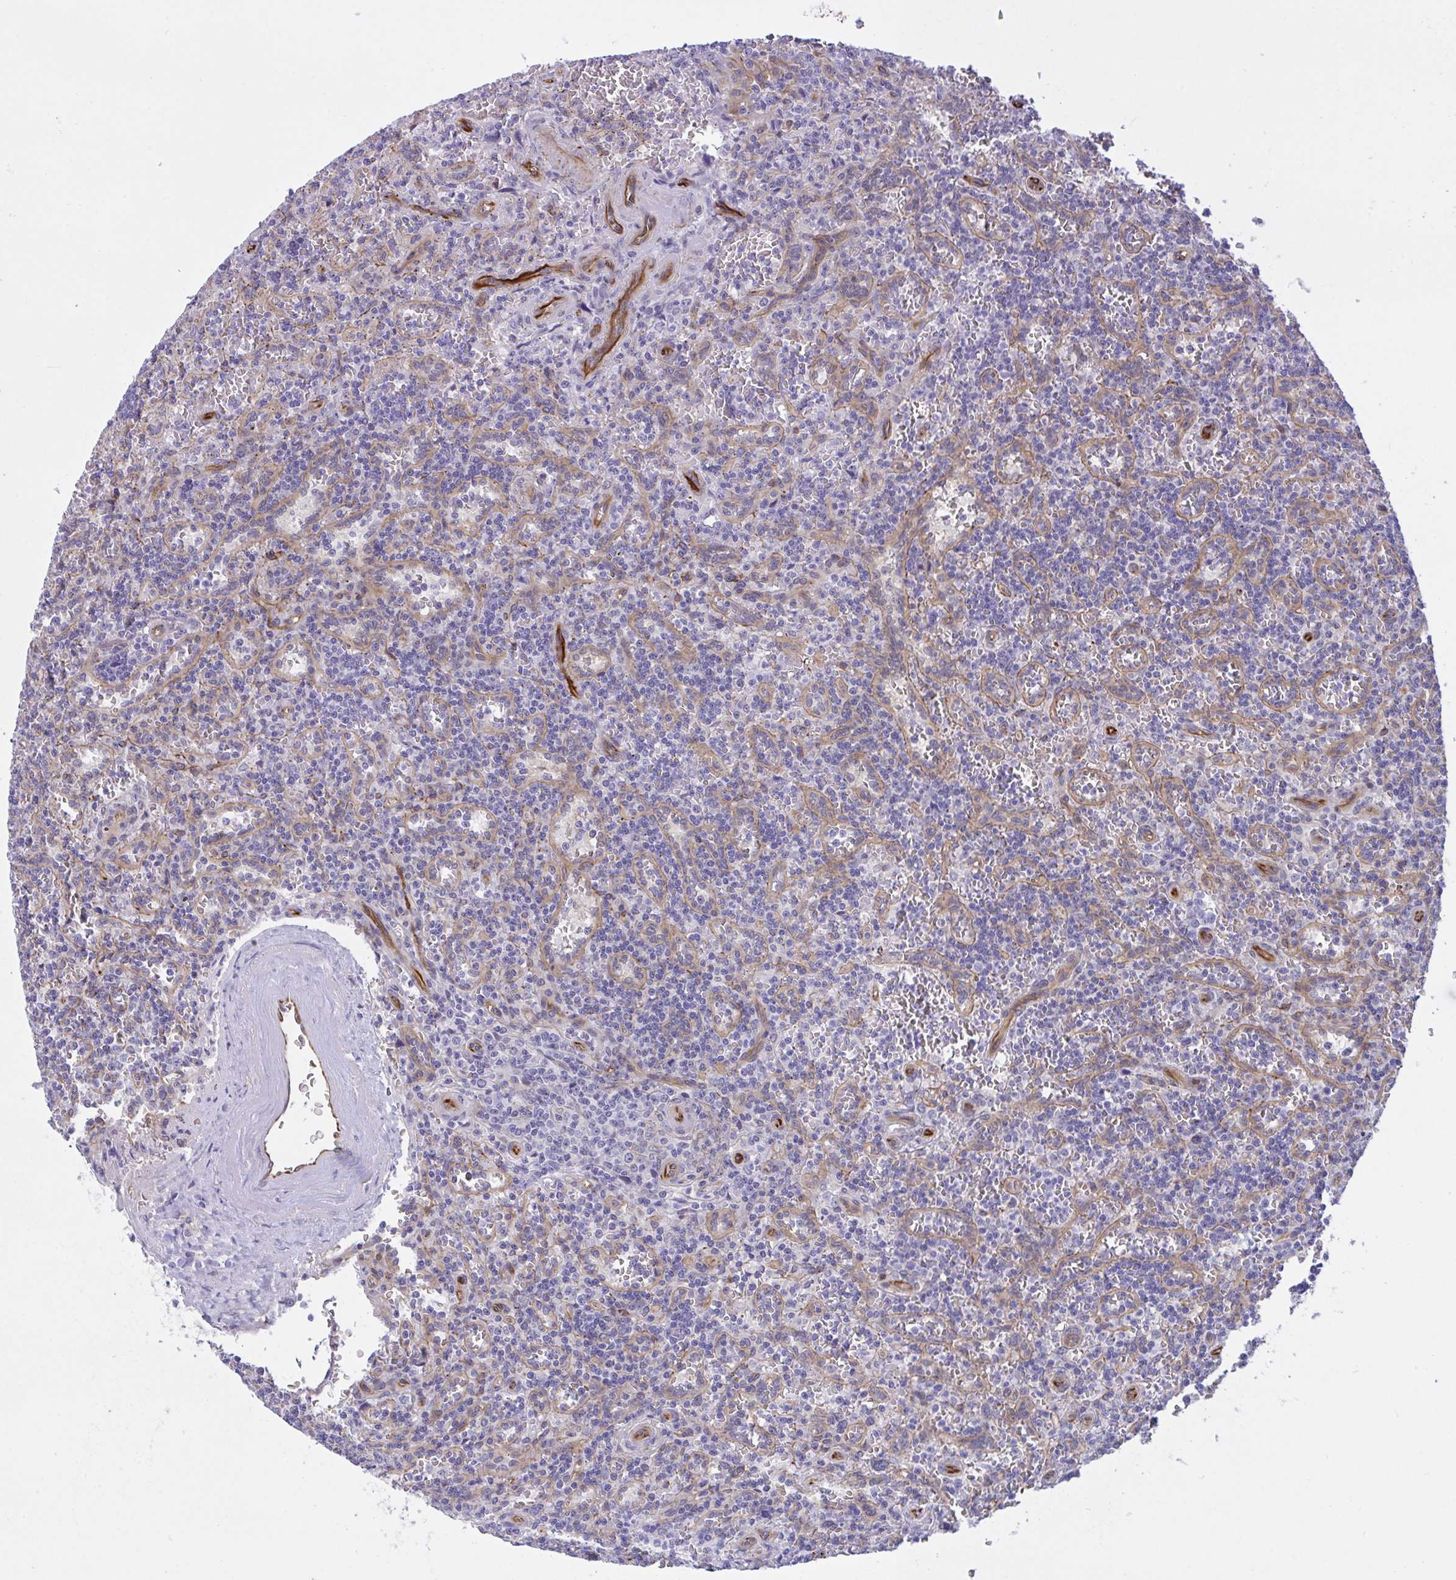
{"staining": {"intensity": "negative", "quantity": "none", "location": "none"}, "tissue": "lymphoma", "cell_type": "Tumor cells", "image_type": "cancer", "snomed": [{"axis": "morphology", "description": "Malignant lymphoma, non-Hodgkin's type, Low grade"}, {"axis": "topography", "description": "Spleen"}], "caption": "Malignant lymphoma, non-Hodgkin's type (low-grade) was stained to show a protein in brown. There is no significant expression in tumor cells. (DAB (3,3'-diaminobenzidine) immunohistochemistry (IHC), high magnification).", "gene": "PRRT4", "patient": {"sex": "male", "age": 73}}